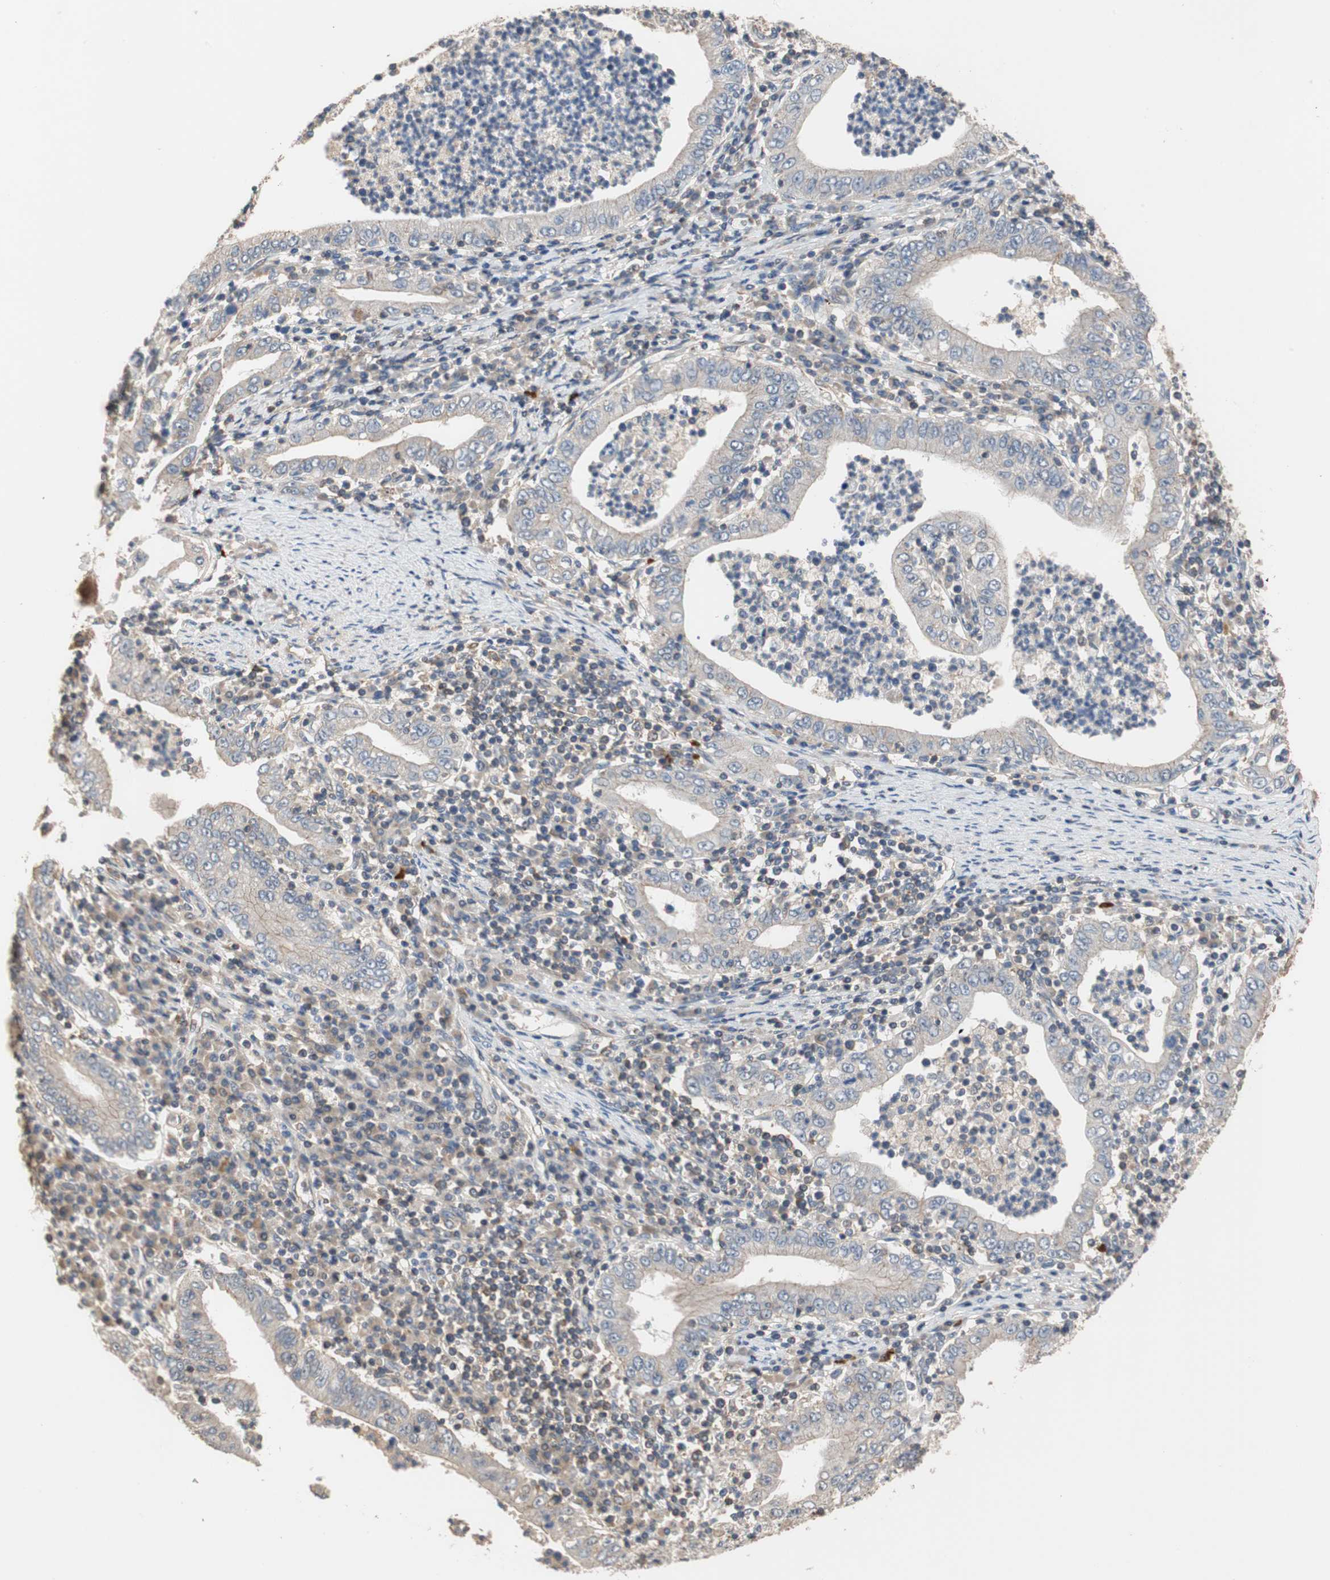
{"staining": {"intensity": "weak", "quantity": "25%-75%", "location": "cytoplasmic/membranous"}, "tissue": "stomach cancer", "cell_type": "Tumor cells", "image_type": "cancer", "snomed": [{"axis": "morphology", "description": "Normal tissue, NOS"}, {"axis": "morphology", "description": "Adenocarcinoma, NOS"}, {"axis": "topography", "description": "Esophagus"}, {"axis": "topography", "description": "Stomach, upper"}, {"axis": "topography", "description": "Peripheral nerve tissue"}], "caption": "Brown immunohistochemical staining in stomach cancer shows weak cytoplasmic/membranous staining in about 25%-75% of tumor cells.", "gene": "MAP4K2", "patient": {"sex": "male", "age": 62}}